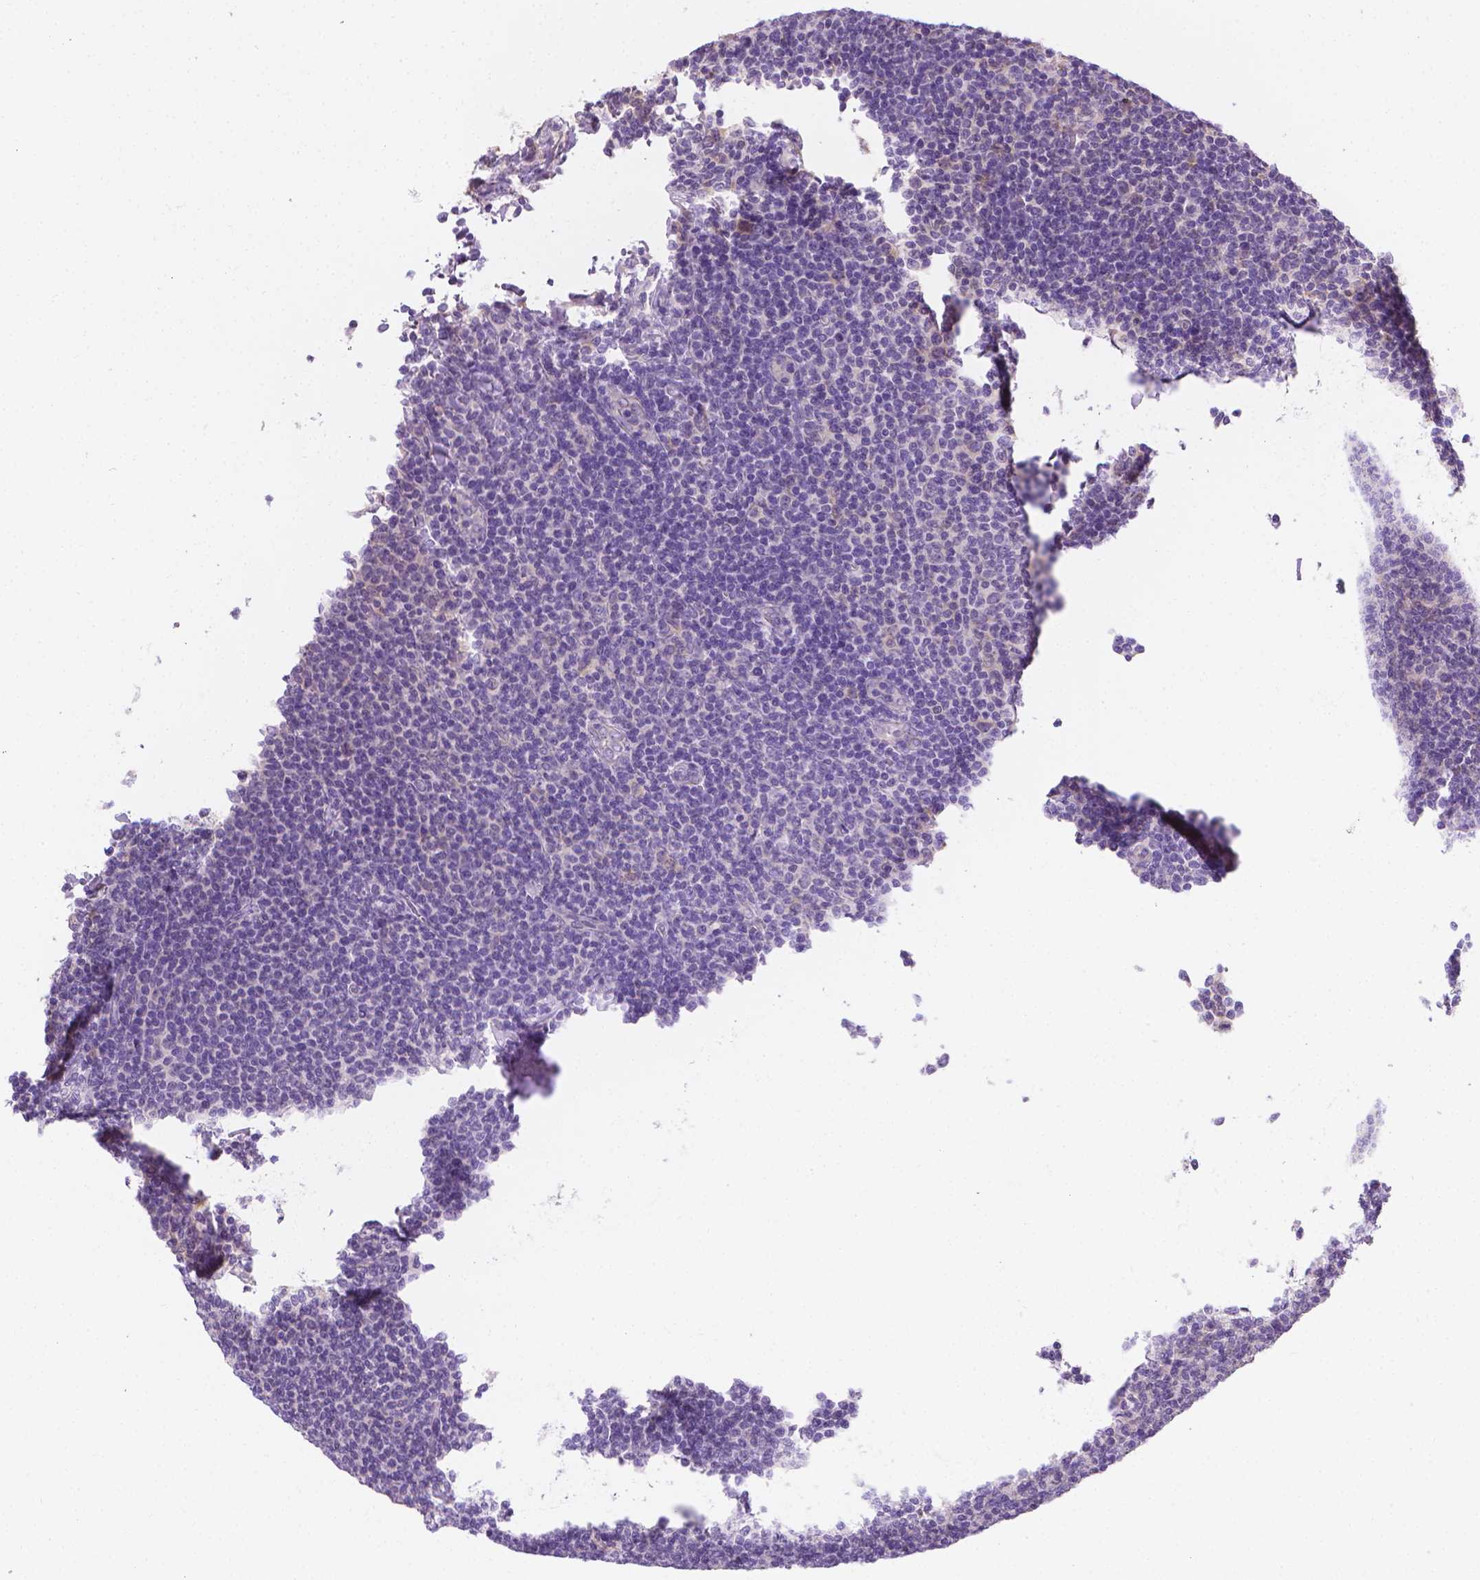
{"staining": {"intensity": "negative", "quantity": "none", "location": "none"}, "tissue": "lymphoma", "cell_type": "Tumor cells", "image_type": "cancer", "snomed": [{"axis": "morphology", "description": "Malignant lymphoma, non-Hodgkin's type, Low grade"}, {"axis": "topography", "description": "Lymph node"}], "caption": "The image exhibits no staining of tumor cells in lymphoma.", "gene": "FASN", "patient": {"sex": "male", "age": 52}}